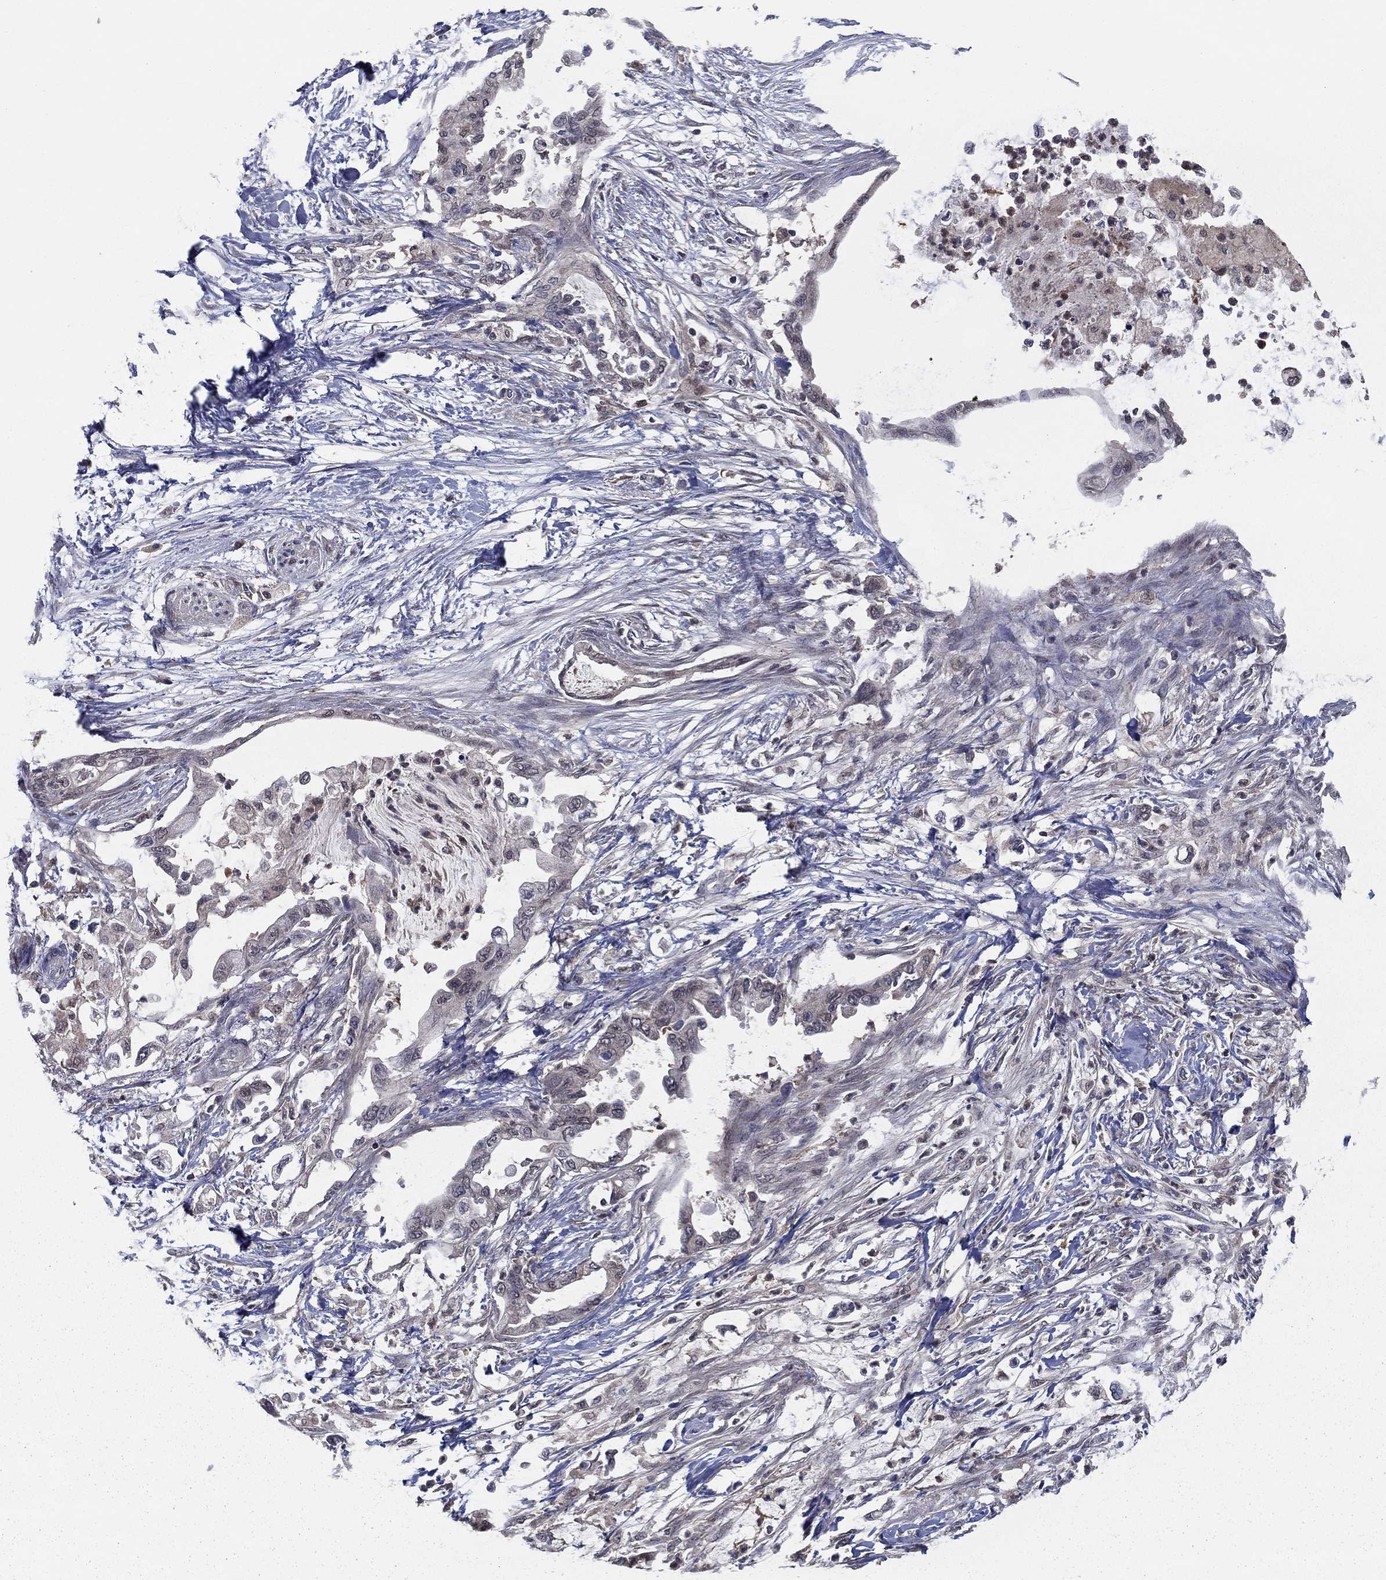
{"staining": {"intensity": "negative", "quantity": "none", "location": "none"}, "tissue": "pancreatic cancer", "cell_type": "Tumor cells", "image_type": "cancer", "snomed": [{"axis": "morphology", "description": "Normal tissue, NOS"}, {"axis": "morphology", "description": "Adenocarcinoma, NOS"}, {"axis": "topography", "description": "Pancreas"}, {"axis": "topography", "description": "Duodenum"}], "caption": "This image is of pancreatic adenocarcinoma stained with IHC to label a protein in brown with the nuclei are counter-stained blue. There is no staining in tumor cells. Nuclei are stained in blue.", "gene": "NIT2", "patient": {"sex": "female", "age": 60}}